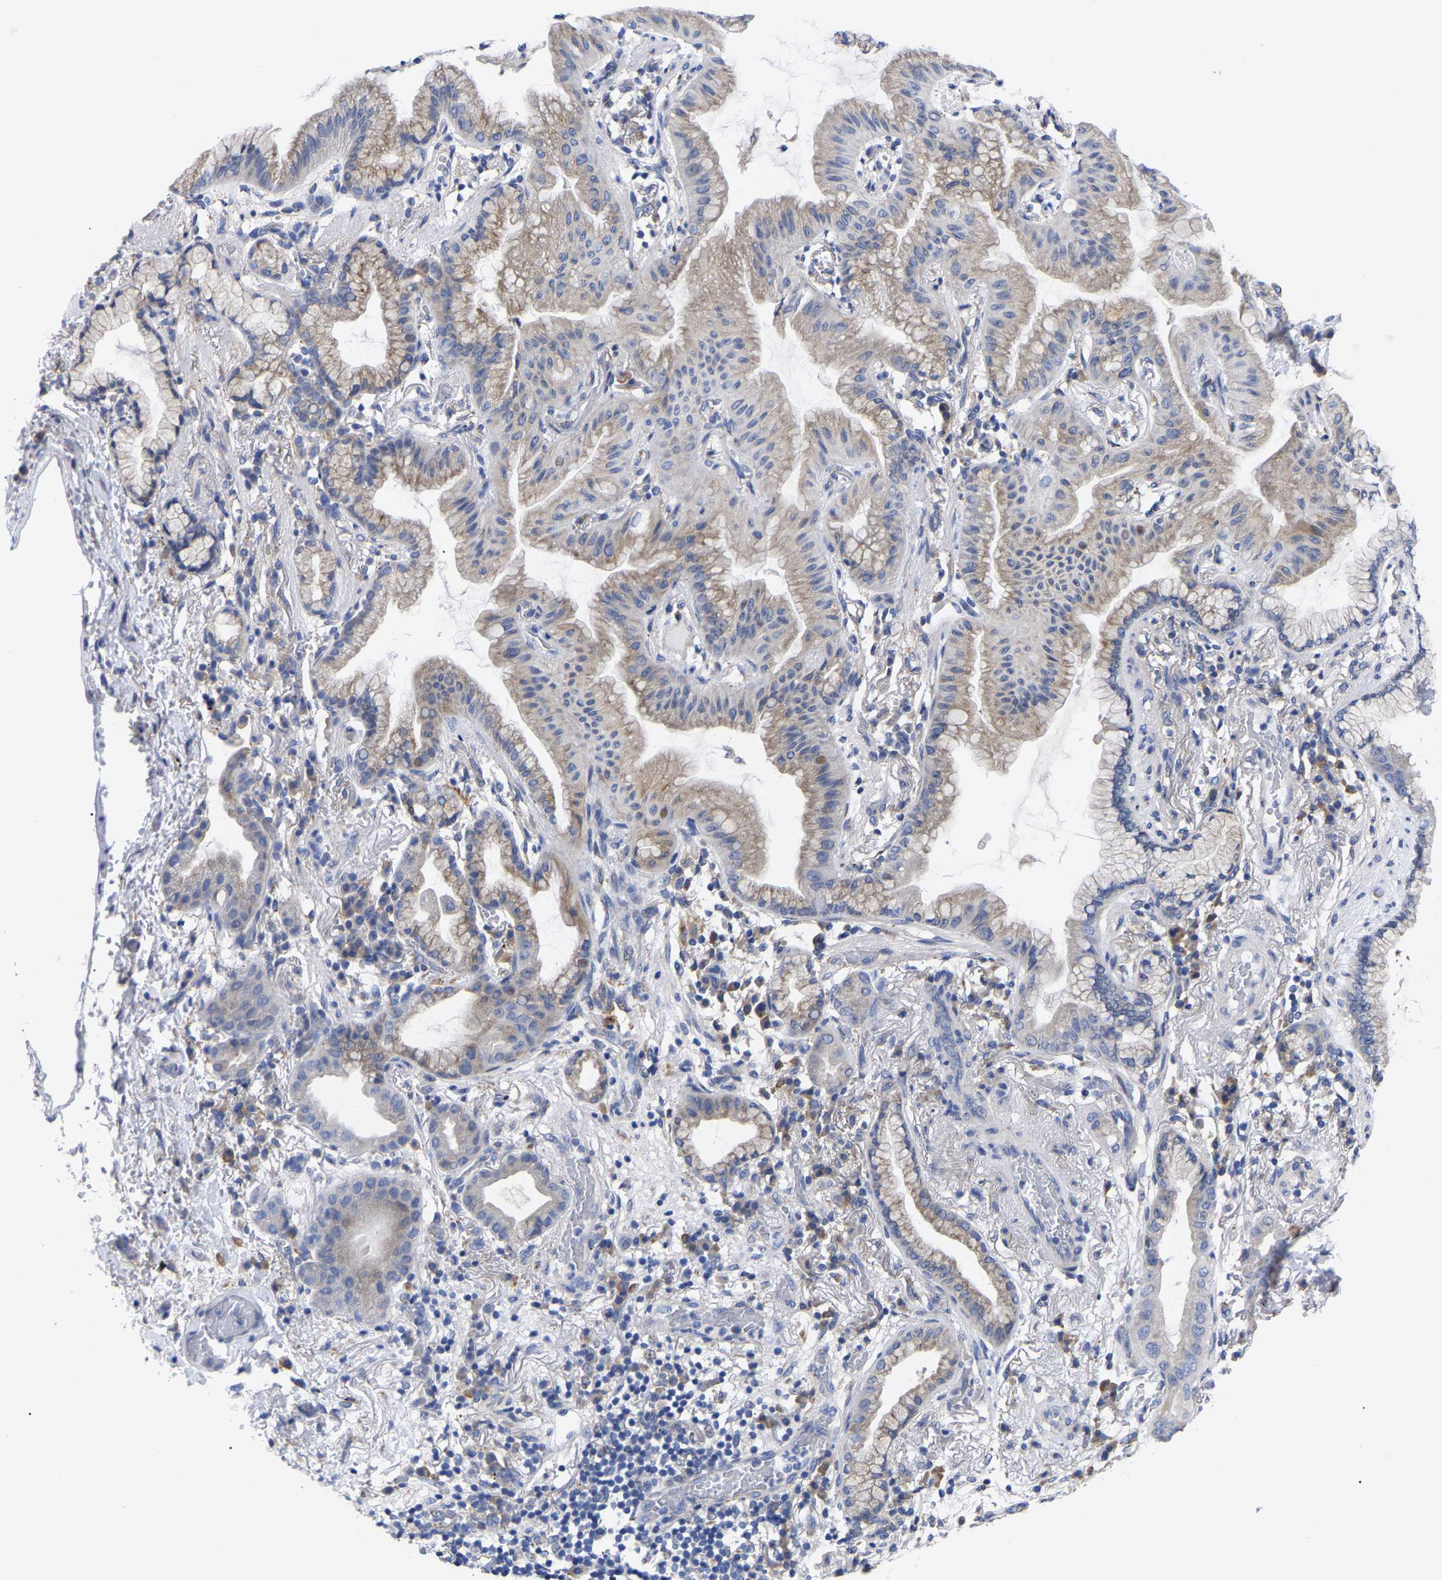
{"staining": {"intensity": "moderate", "quantity": ">75%", "location": "cytoplasmic/membranous"}, "tissue": "lung cancer", "cell_type": "Tumor cells", "image_type": "cancer", "snomed": [{"axis": "morphology", "description": "Normal tissue, NOS"}, {"axis": "morphology", "description": "Adenocarcinoma, NOS"}, {"axis": "topography", "description": "Bronchus"}, {"axis": "topography", "description": "Lung"}], "caption": "There is medium levels of moderate cytoplasmic/membranous positivity in tumor cells of lung adenocarcinoma, as demonstrated by immunohistochemical staining (brown color).", "gene": "CFAP298", "patient": {"sex": "female", "age": 70}}